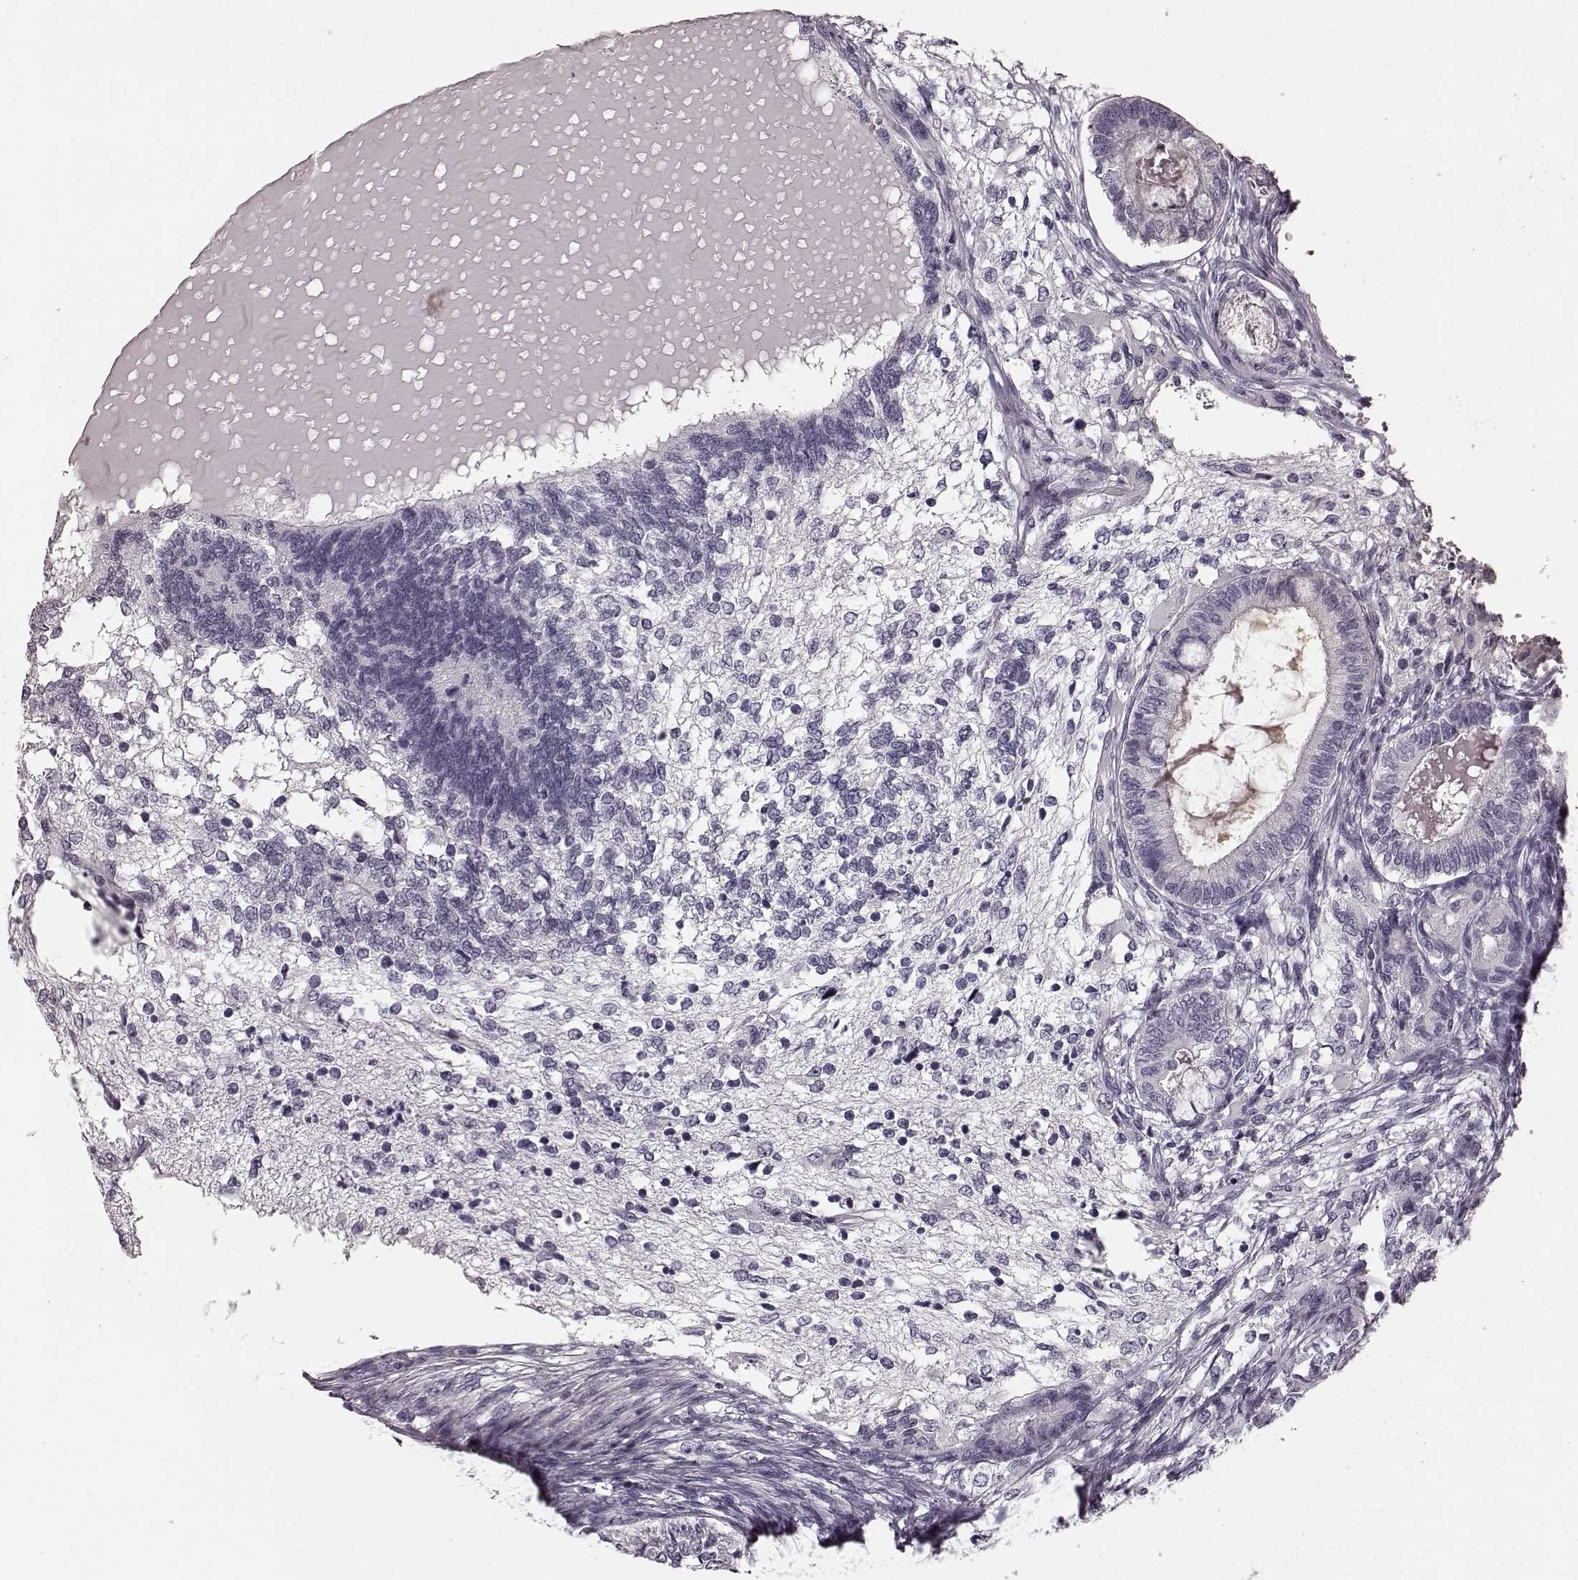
{"staining": {"intensity": "negative", "quantity": "none", "location": "none"}, "tissue": "testis cancer", "cell_type": "Tumor cells", "image_type": "cancer", "snomed": [{"axis": "morphology", "description": "Seminoma, NOS"}, {"axis": "morphology", "description": "Carcinoma, Embryonal, NOS"}, {"axis": "topography", "description": "Testis"}], "caption": "An immunohistochemistry (IHC) micrograph of testis seminoma is shown. There is no staining in tumor cells of testis seminoma. Brightfield microscopy of immunohistochemistry stained with DAB (brown) and hematoxylin (blue), captured at high magnification.", "gene": "TMPRSS15", "patient": {"sex": "male", "age": 41}}